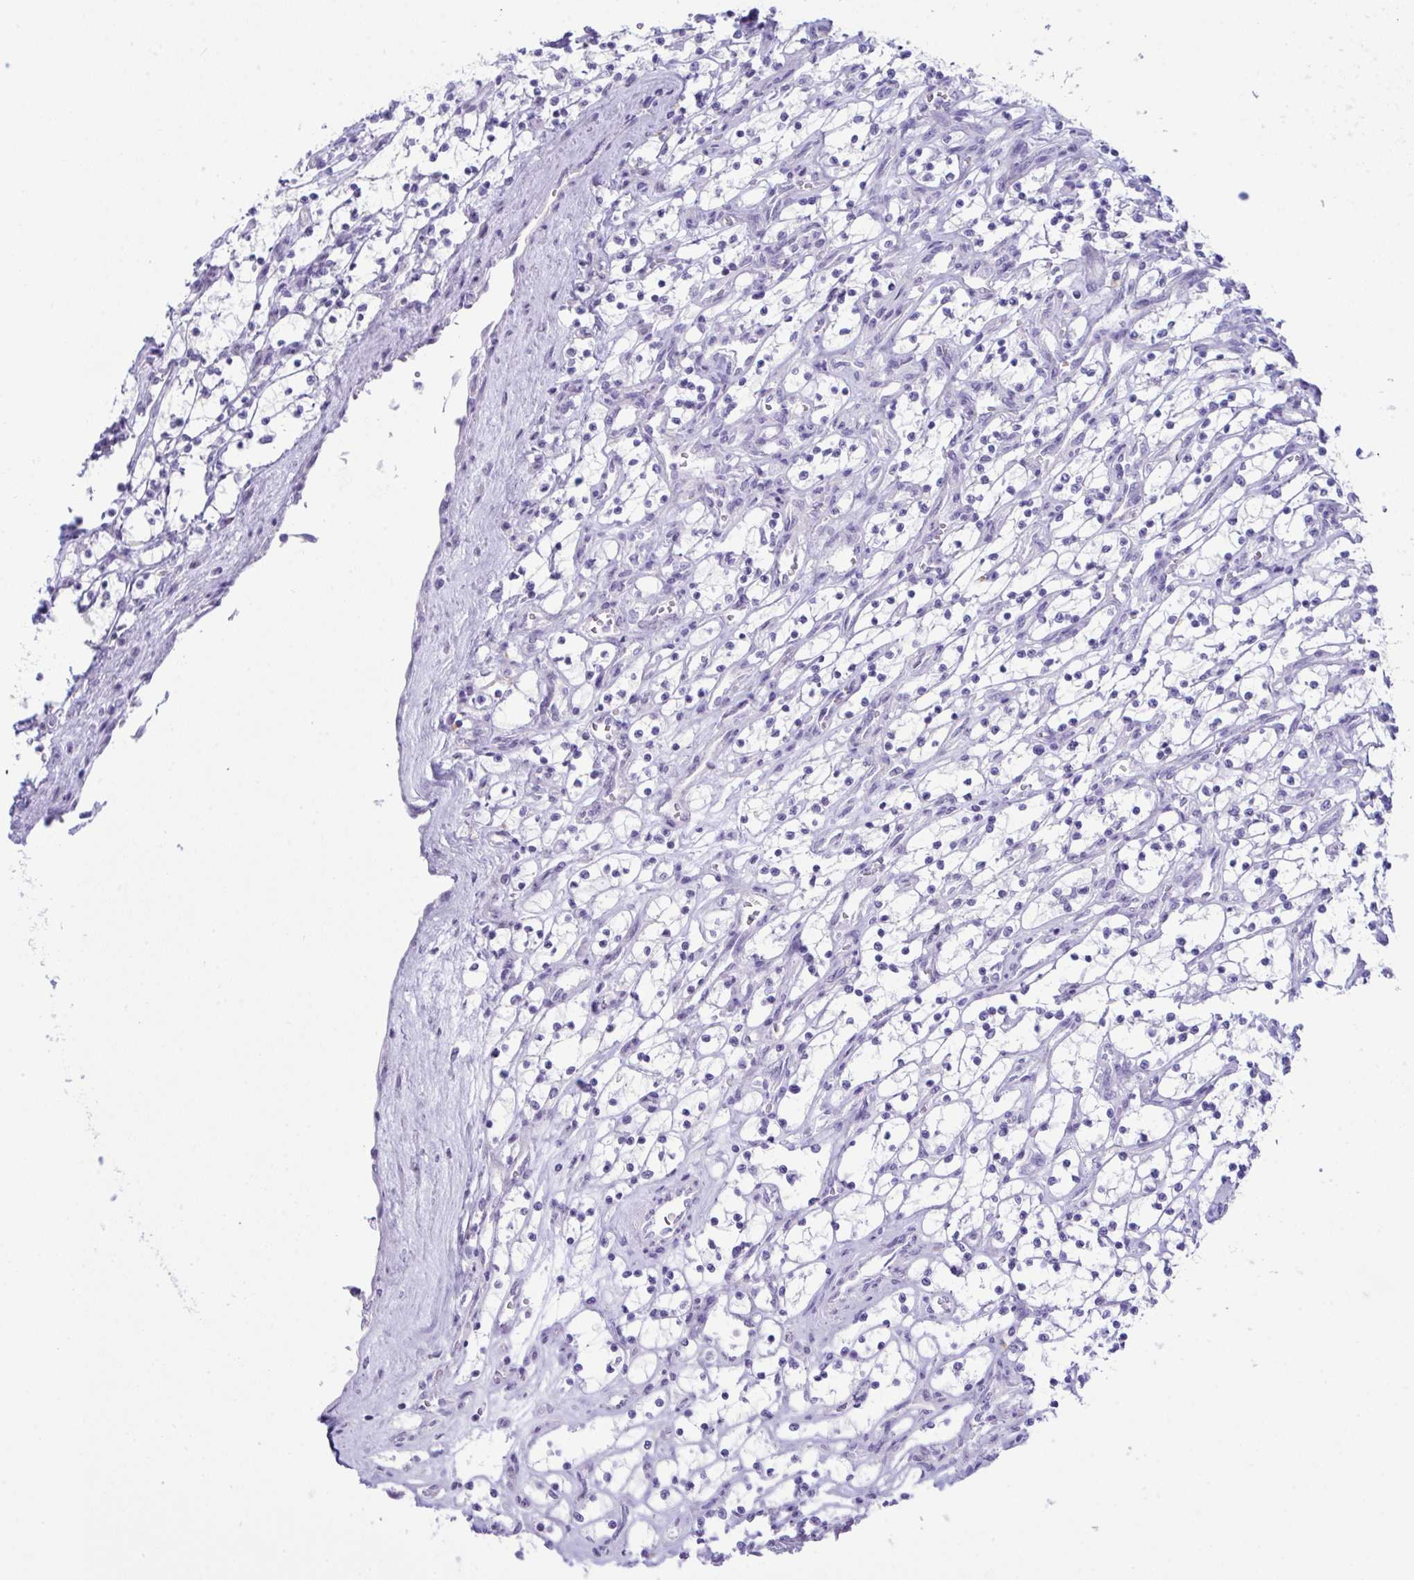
{"staining": {"intensity": "negative", "quantity": "none", "location": "none"}, "tissue": "renal cancer", "cell_type": "Tumor cells", "image_type": "cancer", "snomed": [{"axis": "morphology", "description": "Adenocarcinoma, NOS"}, {"axis": "topography", "description": "Kidney"}], "caption": "A high-resolution image shows IHC staining of renal adenocarcinoma, which shows no significant positivity in tumor cells.", "gene": "GLB1L2", "patient": {"sex": "female", "age": 69}}